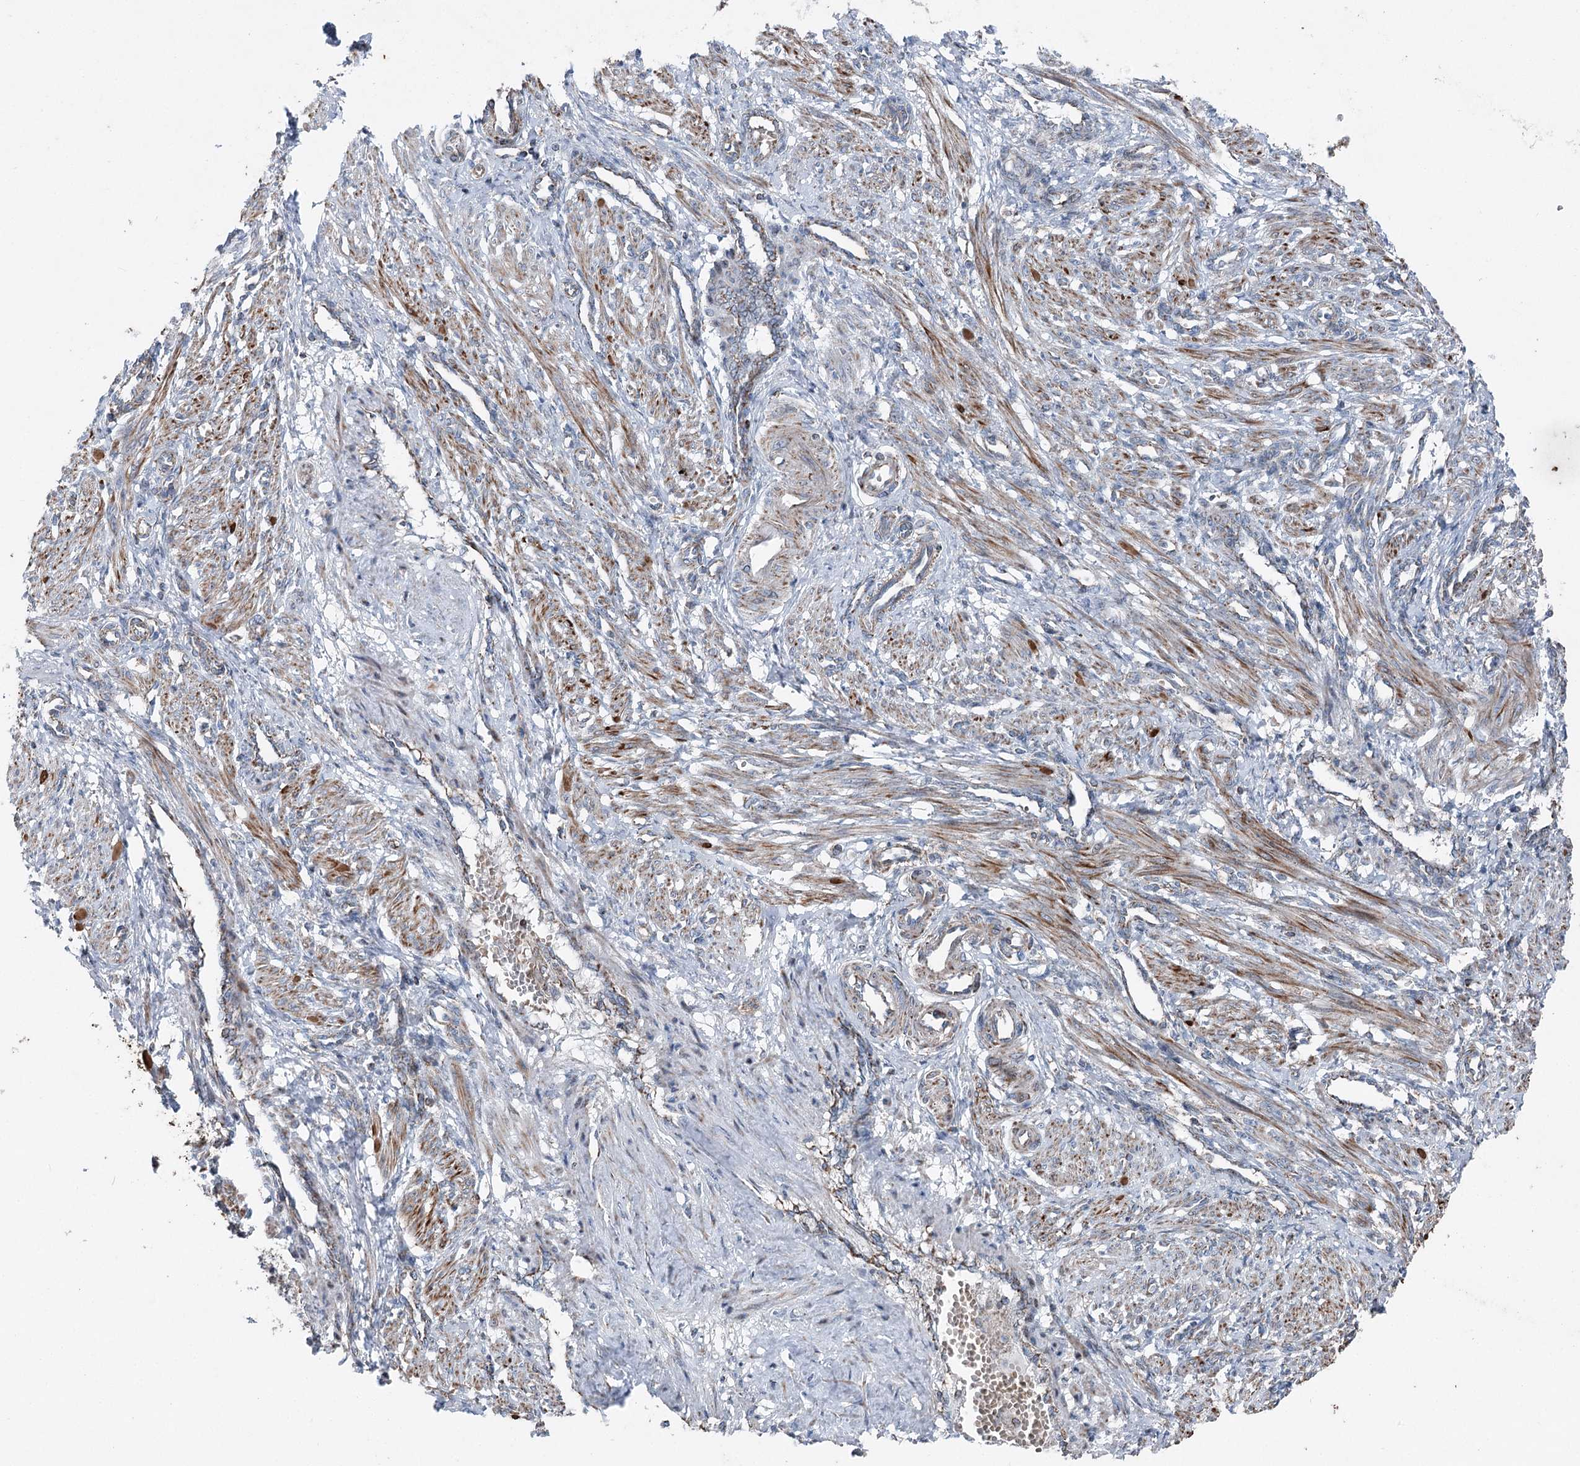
{"staining": {"intensity": "moderate", "quantity": ">75%", "location": "cytoplasmic/membranous"}, "tissue": "smooth muscle", "cell_type": "Smooth muscle cells", "image_type": "normal", "snomed": [{"axis": "morphology", "description": "Normal tissue, NOS"}, {"axis": "topography", "description": "Endometrium"}], "caption": "Immunohistochemical staining of benign smooth muscle demonstrates >75% levels of moderate cytoplasmic/membranous protein staining in approximately >75% of smooth muscle cells.", "gene": "UCN3", "patient": {"sex": "female", "age": 33}}